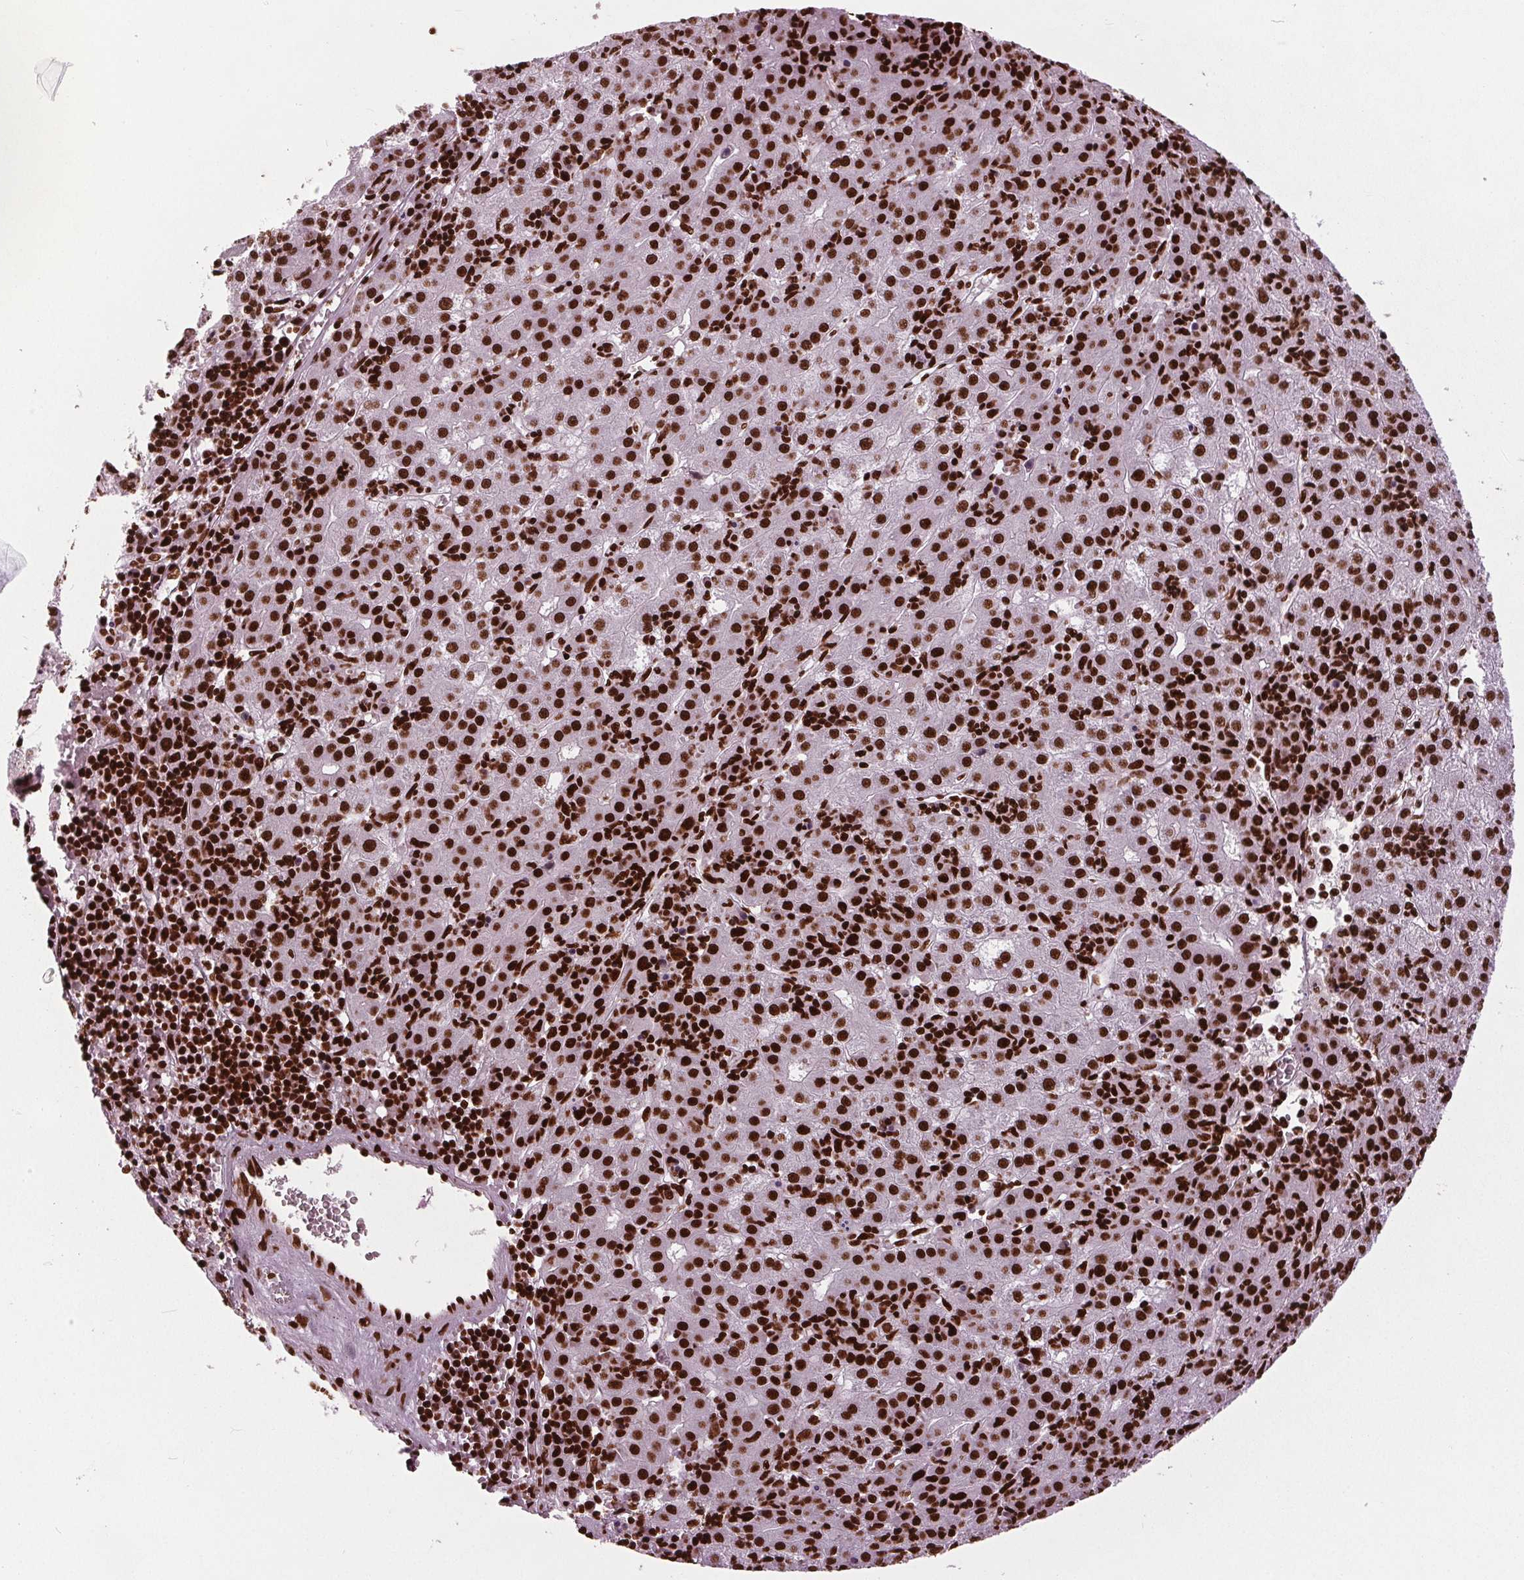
{"staining": {"intensity": "strong", "quantity": ">75%", "location": "nuclear"}, "tissue": "liver cancer", "cell_type": "Tumor cells", "image_type": "cancer", "snomed": [{"axis": "morphology", "description": "Carcinoma, Hepatocellular, NOS"}, {"axis": "topography", "description": "Liver"}], "caption": "This micrograph demonstrates liver cancer stained with IHC to label a protein in brown. The nuclear of tumor cells show strong positivity for the protein. Nuclei are counter-stained blue.", "gene": "BRD4", "patient": {"sex": "male", "age": 76}}